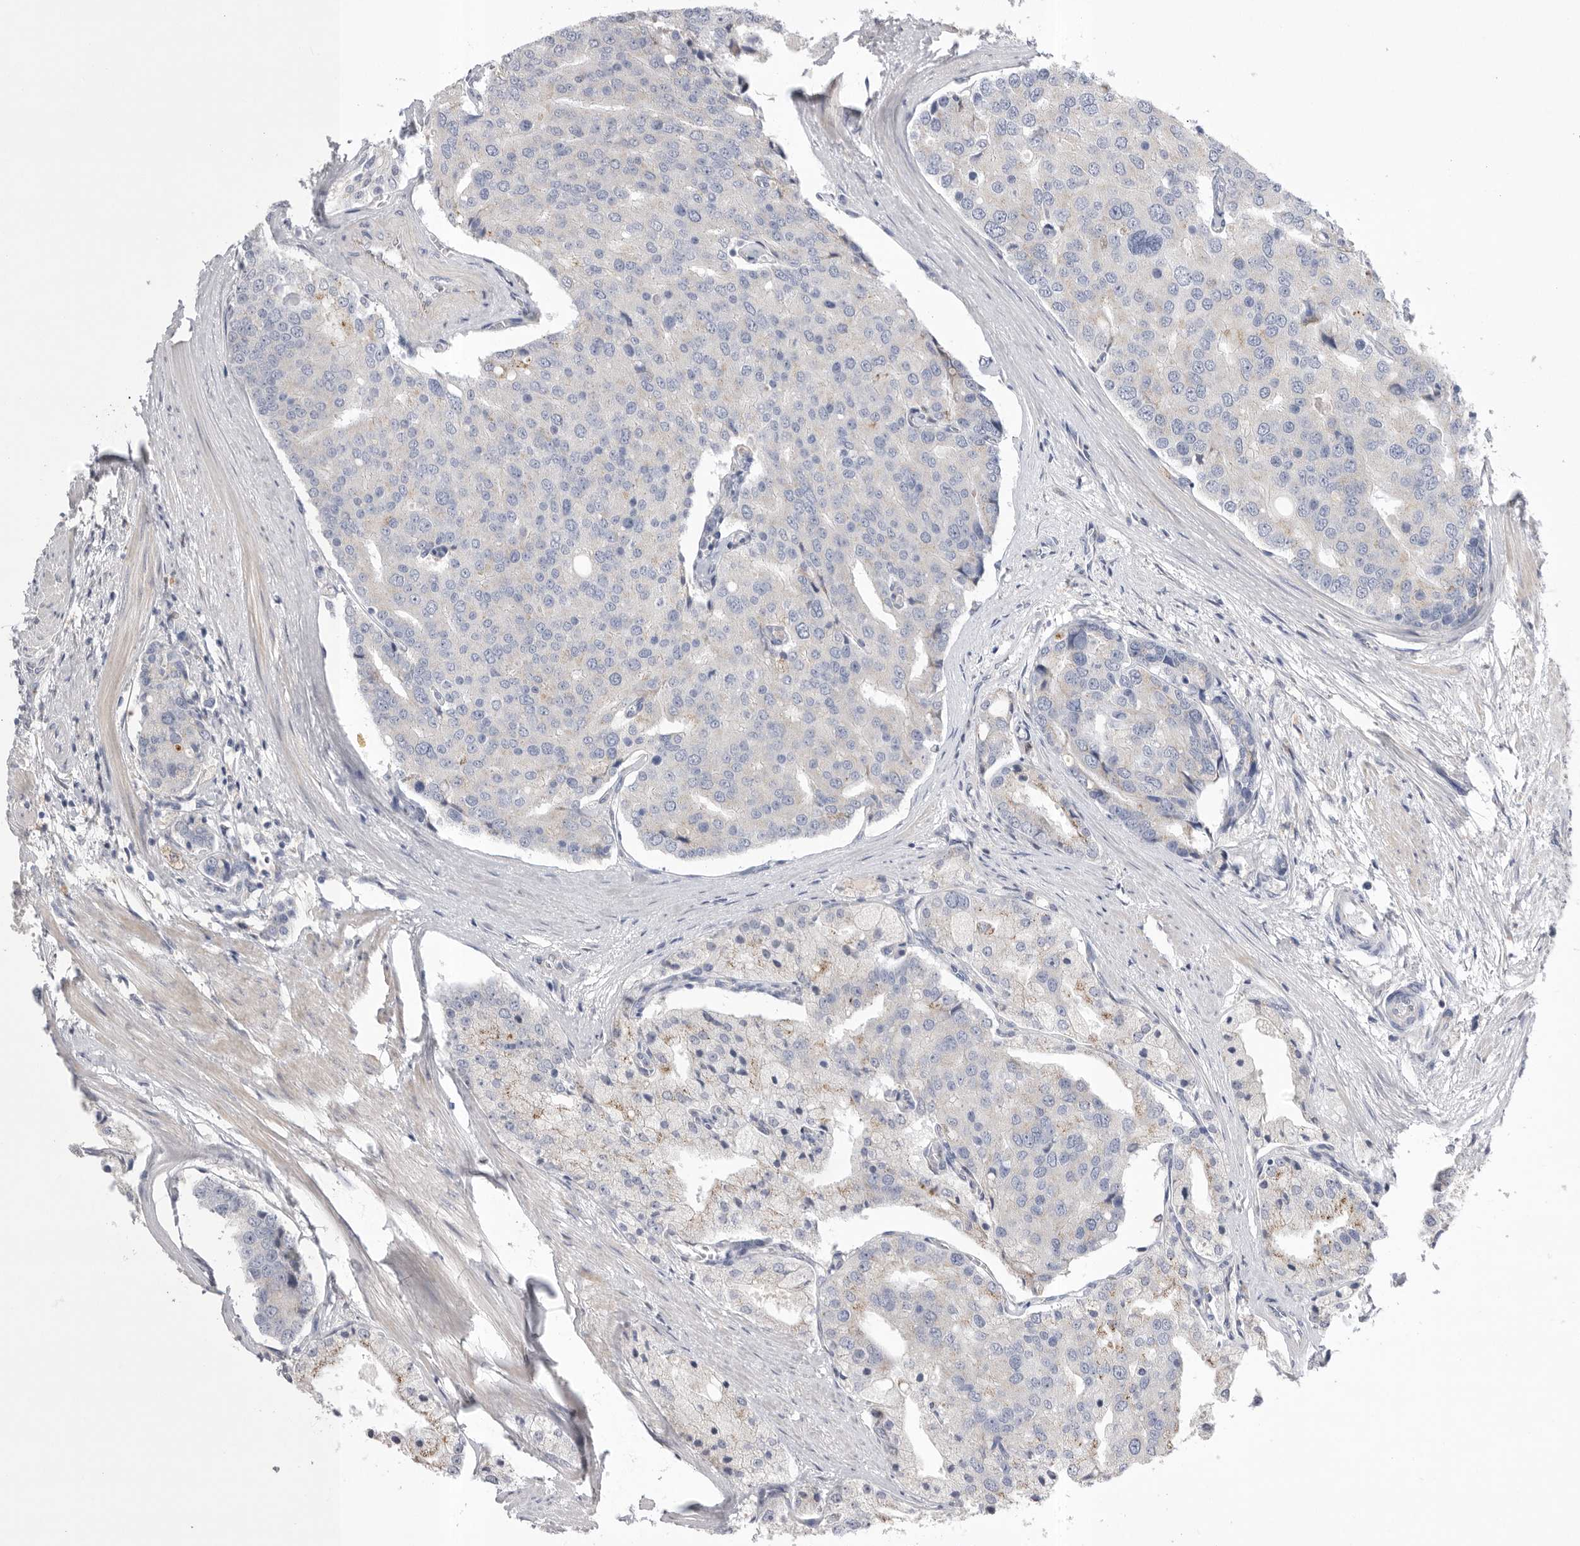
{"staining": {"intensity": "weak", "quantity": "<25%", "location": "cytoplasmic/membranous"}, "tissue": "prostate cancer", "cell_type": "Tumor cells", "image_type": "cancer", "snomed": [{"axis": "morphology", "description": "Adenocarcinoma, High grade"}, {"axis": "topography", "description": "Prostate"}], "caption": "A photomicrograph of human high-grade adenocarcinoma (prostate) is negative for staining in tumor cells.", "gene": "CCDC126", "patient": {"sex": "male", "age": 50}}